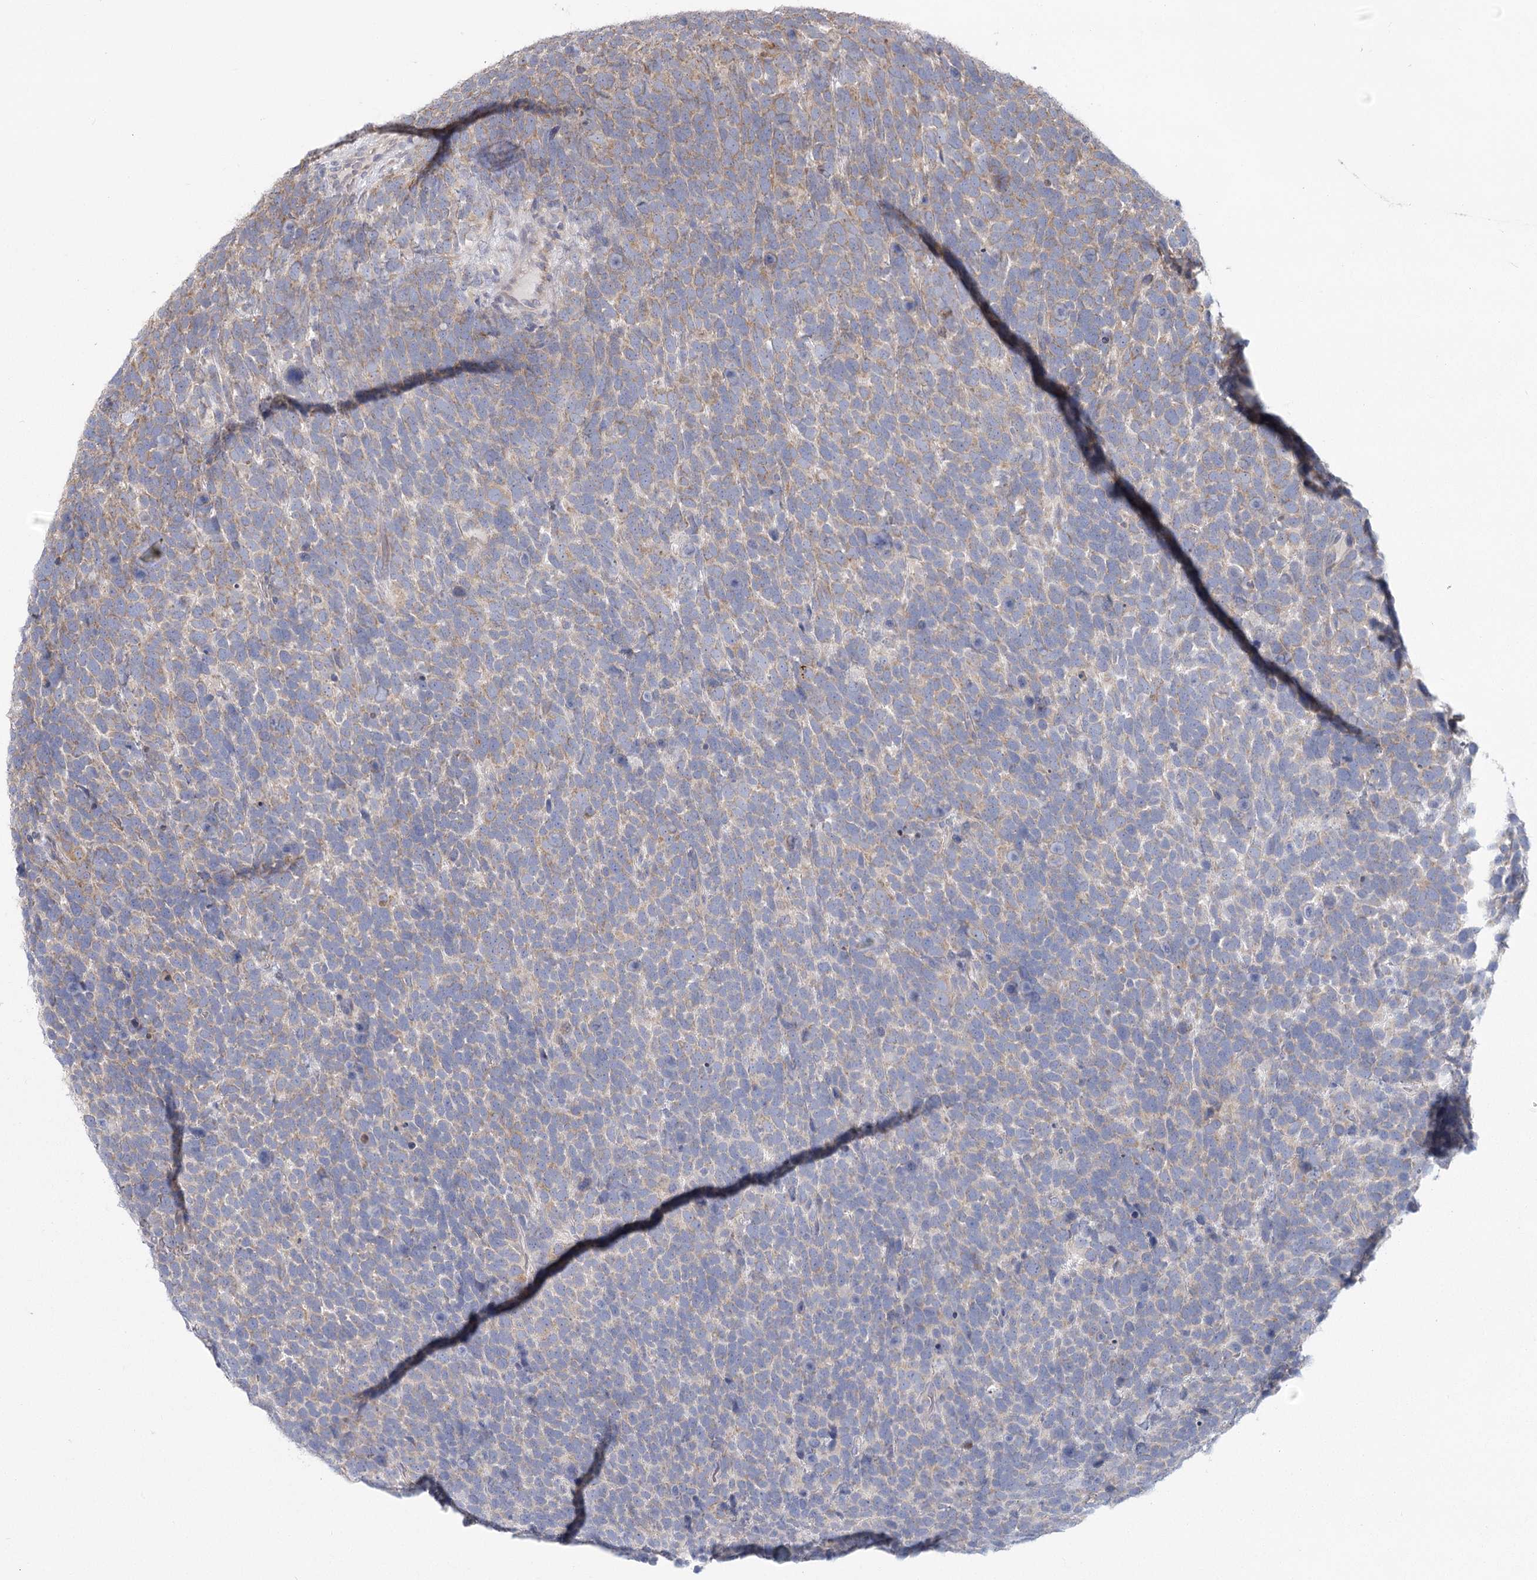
{"staining": {"intensity": "weak", "quantity": "25%-75%", "location": "cytoplasmic/membranous"}, "tissue": "urothelial cancer", "cell_type": "Tumor cells", "image_type": "cancer", "snomed": [{"axis": "morphology", "description": "Urothelial carcinoma, High grade"}, {"axis": "topography", "description": "Urinary bladder"}], "caption": "Urothelial cancer stained with IHC shows weak cytoplasmic/membranous staining in approximately 25%-75% of tumor cells.", "gene": "CNTLN", "patient": {"sex": "female", "age": 82}}